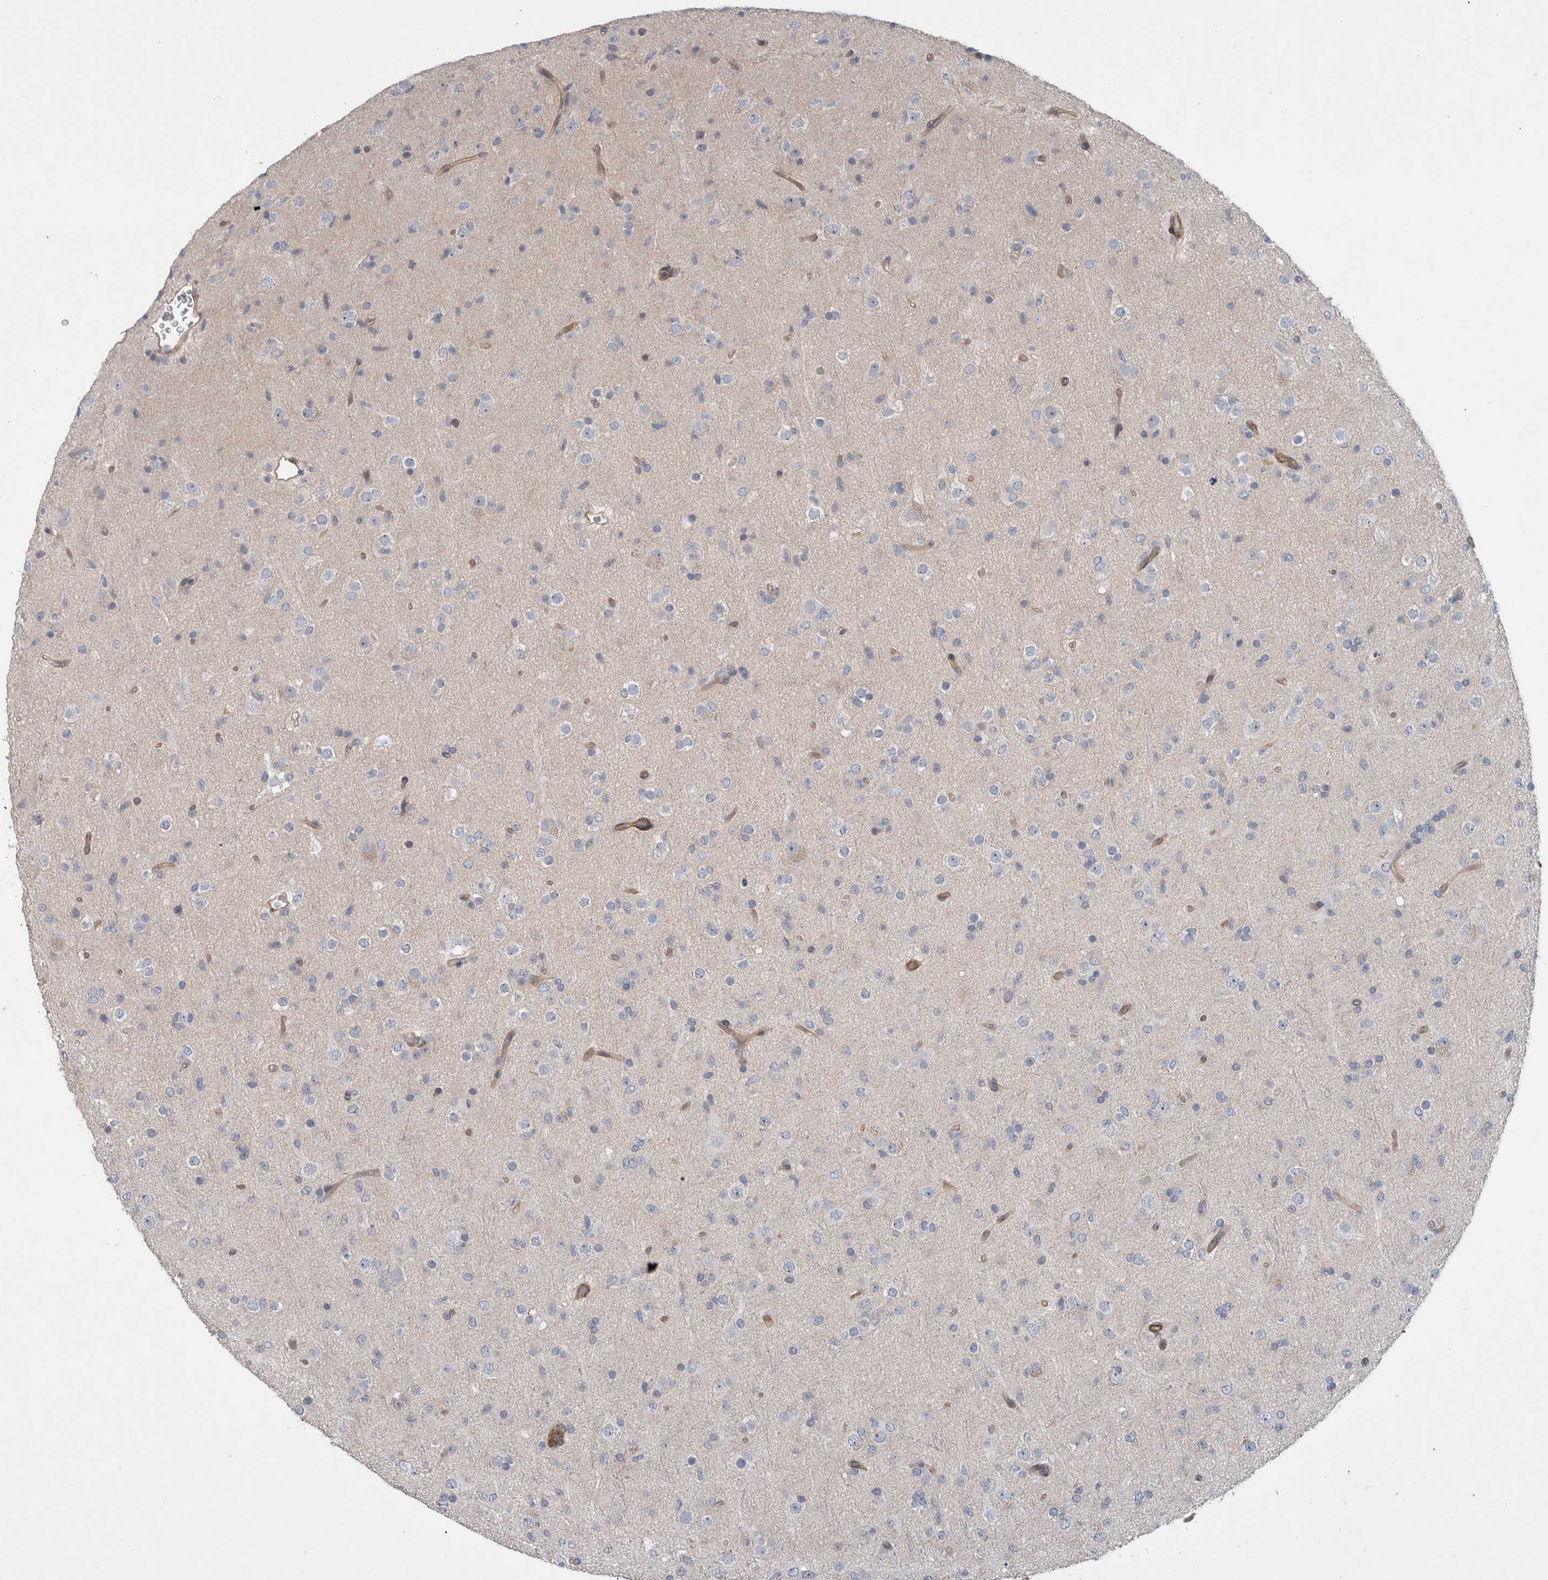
{"staining": {"intensity": "negative", "quantity": "none", "location": "none"}, "tissue": "glioma", "cell_type": "Tumor cells", "image_type": "cancer", "snomed": [{"axis": "morphology", "description": "Glioma, malignant, Low grade"}, {"axis": "topography", "description": "Brain"}], "caption": "Malignant glioma (low-grade) was stained to show a protein in brown. There is no significant expression in tumor cells.", "gene": "BCAM", "patient": {"sex": "male", "age": 65}}